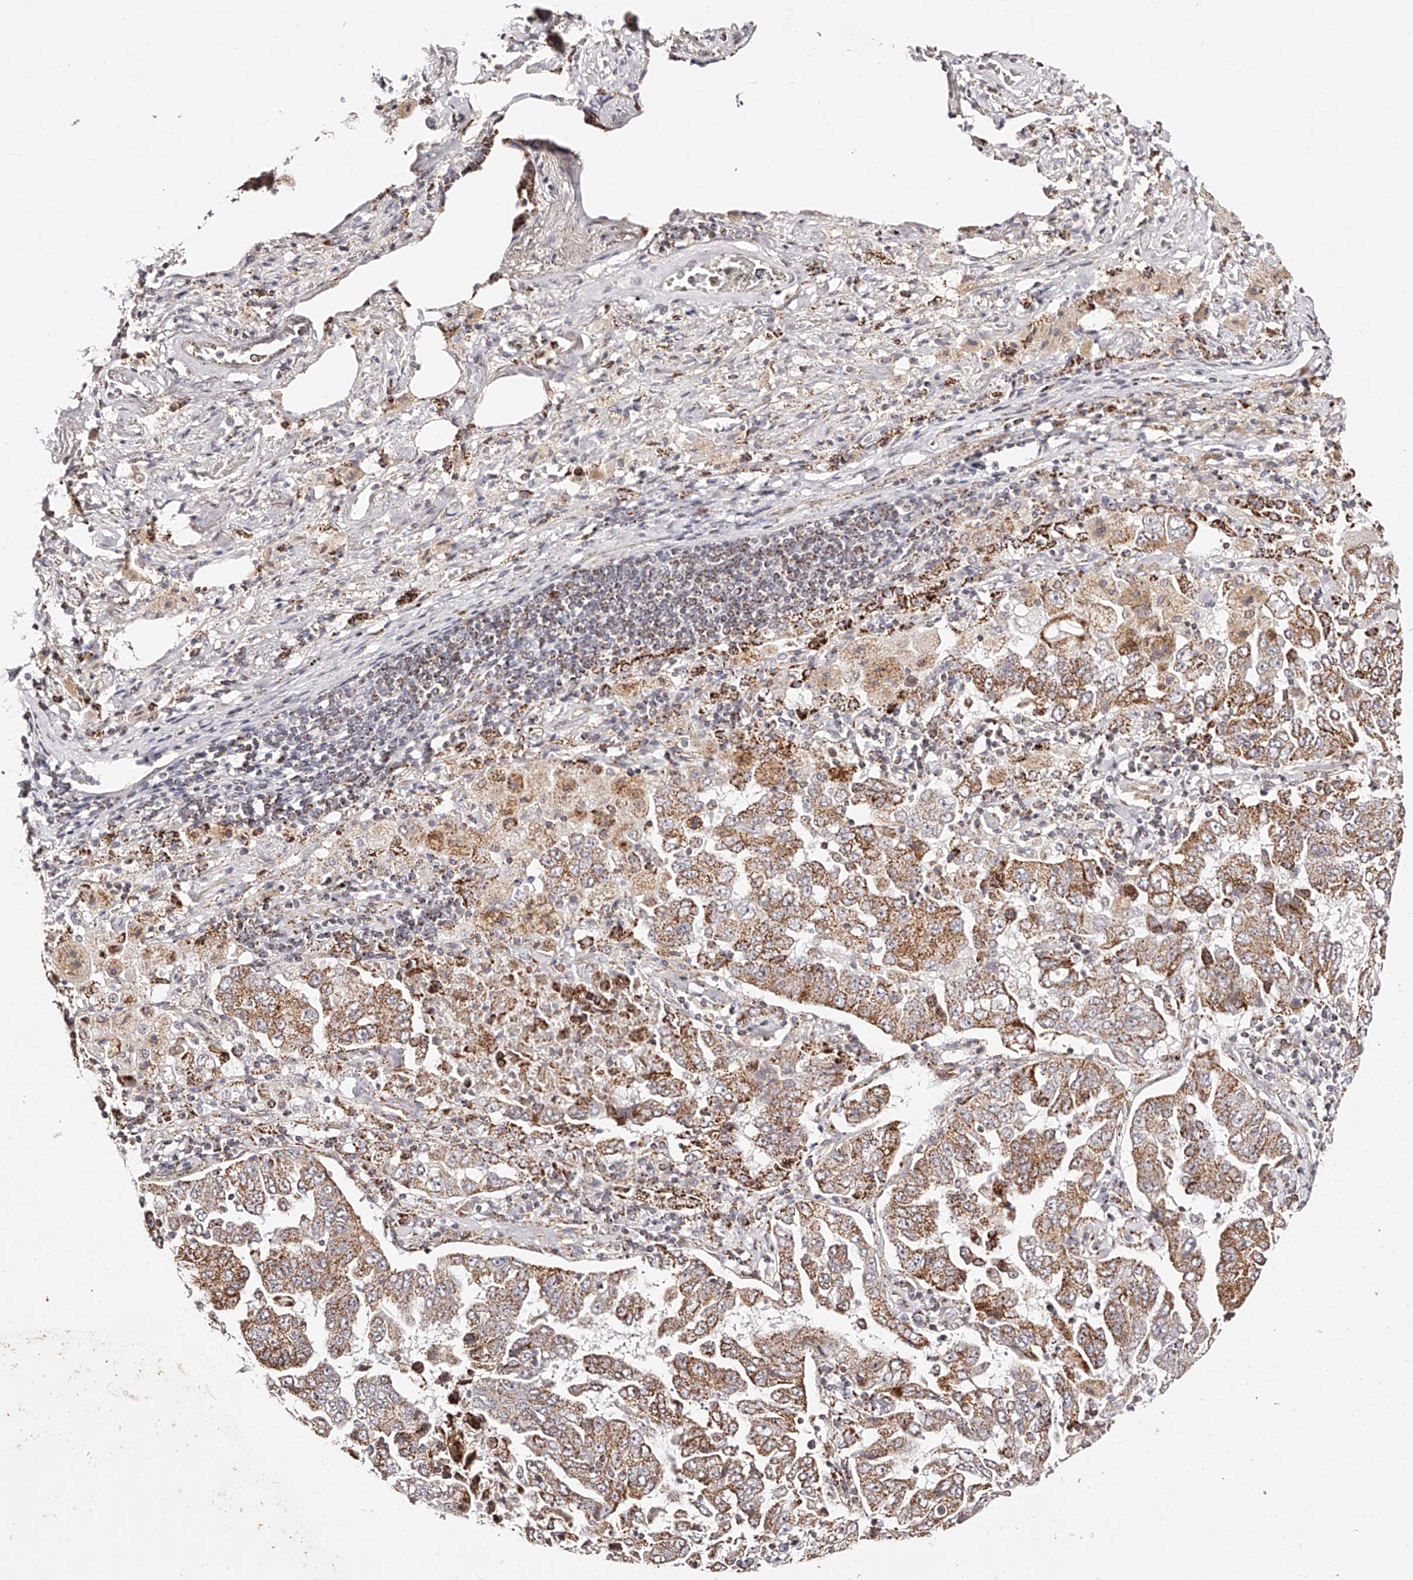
{"staining": {"intensity": "moderate", "quantity": ">75%", "location": "cytoplasmic/membranous"}, "tissue": "lung cancer", "cell_type": "Tumor cells", "image_type": "cancer", "snomed": [{"axis": "morphology", "description": "Adenocarcinoma, NOS"}, {"axis": "topography", "description": "Lung"}], "caption": "Immunohistochemical staining of adenocarcinoma (lung) shows medium levels of moderate cytoplasmic/membranous staining in approximately >75% of tumor cells.", "gene": "NDUFV3", "patient": {"sex": "female", "age": 51}}